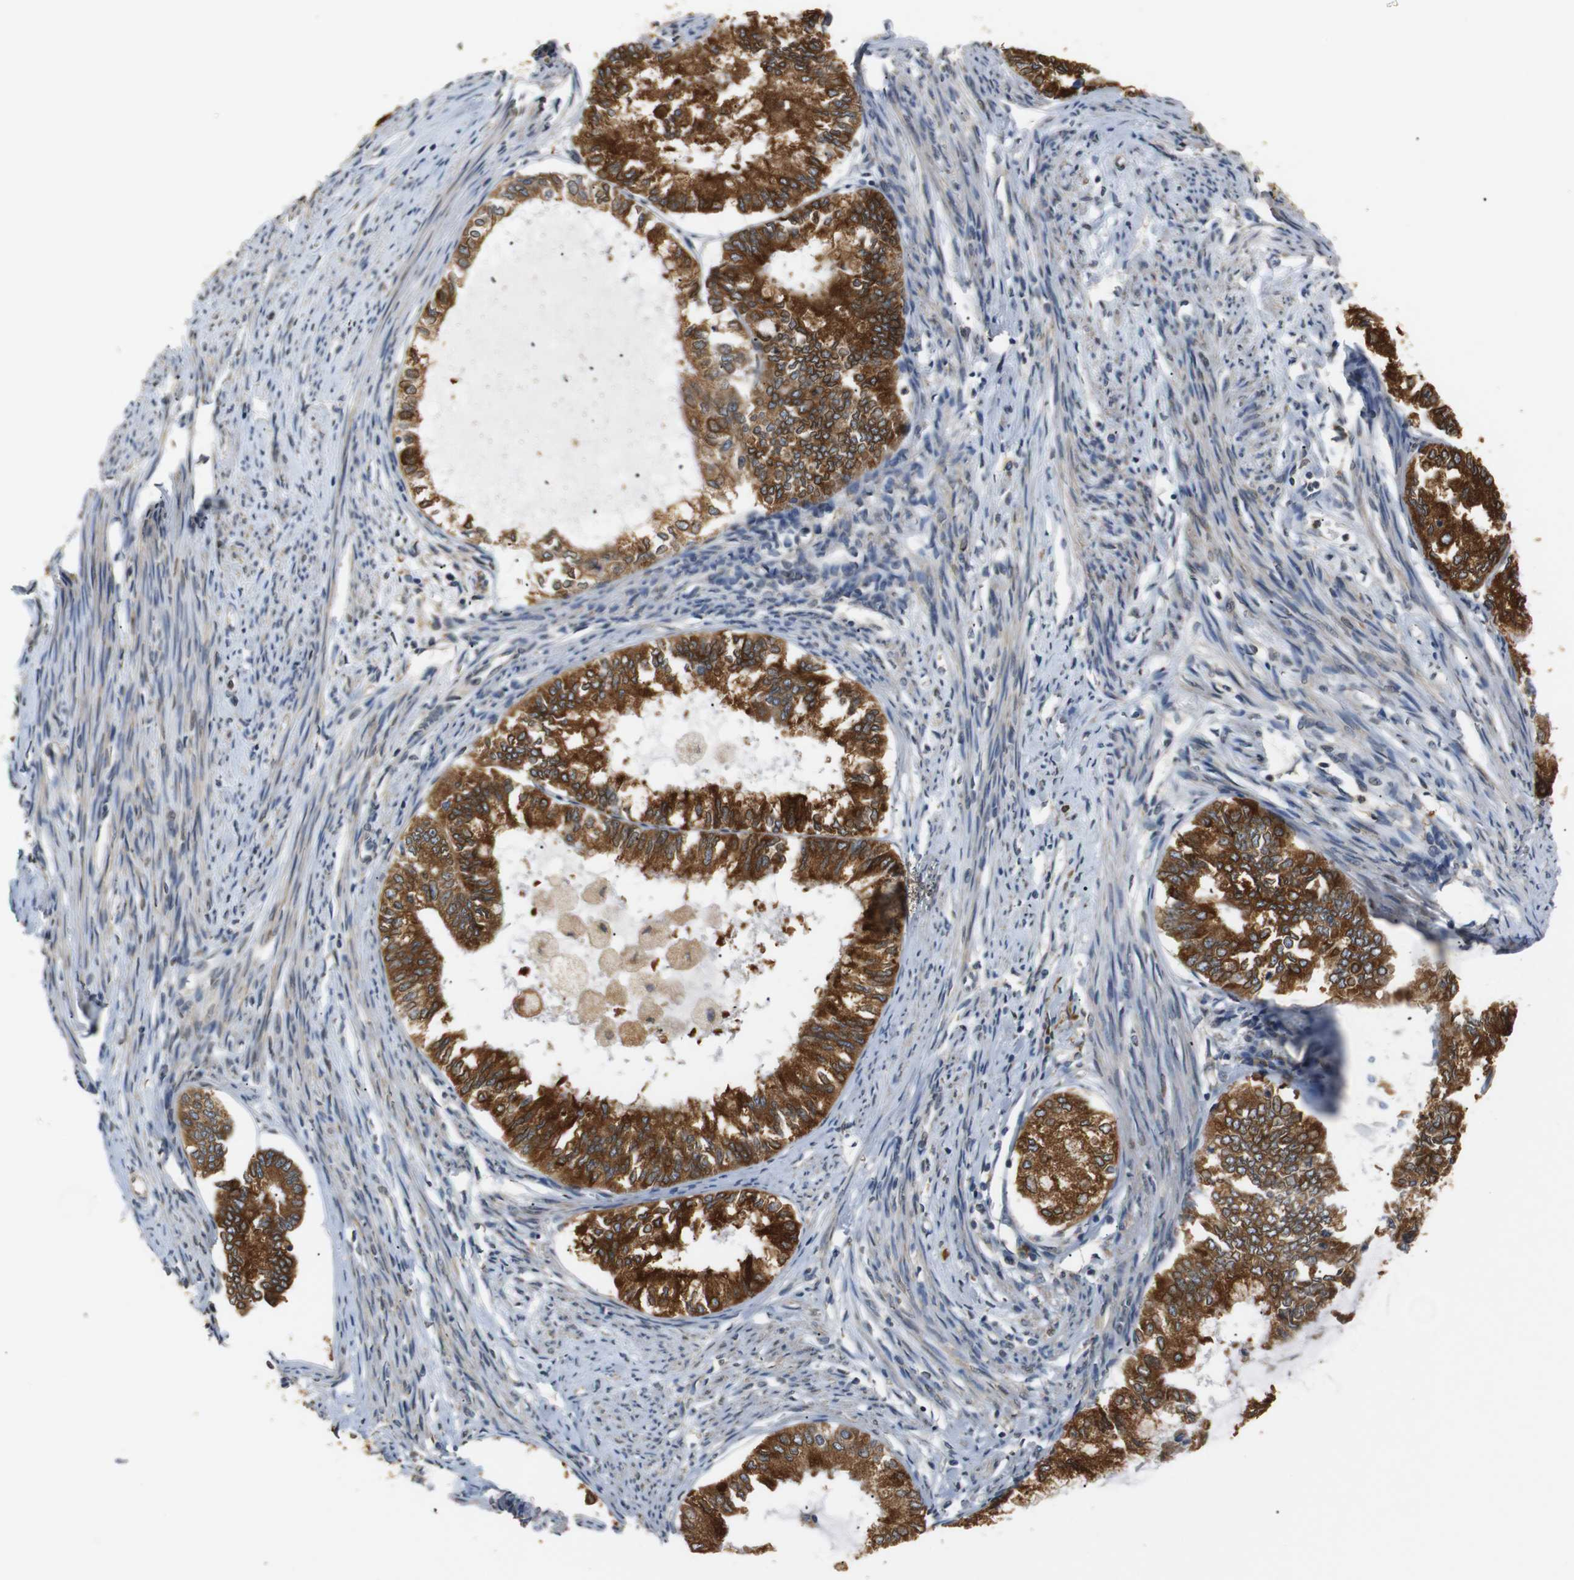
{"staining": {"intensity": "strong", "quantity": ">75%", "location": "cytoplasmic/membranous"}, "tissue": "endometrial cancer", "cell_type": "Tumor cells", "image_type": "cancer", "snomed": [{"axis": "morphology", "description": "Adenocarcinoma, NOS"}, {"axis": "topography", "description": "Endometrium"}], "caption": "The micrograph displays a brown stain indicating the presence of a protein in the cytoplasmic/membranous of tumor cells in endometrial cancer.", "gene": "TMED2", "patient": {"sex": "female", "age": 86}}